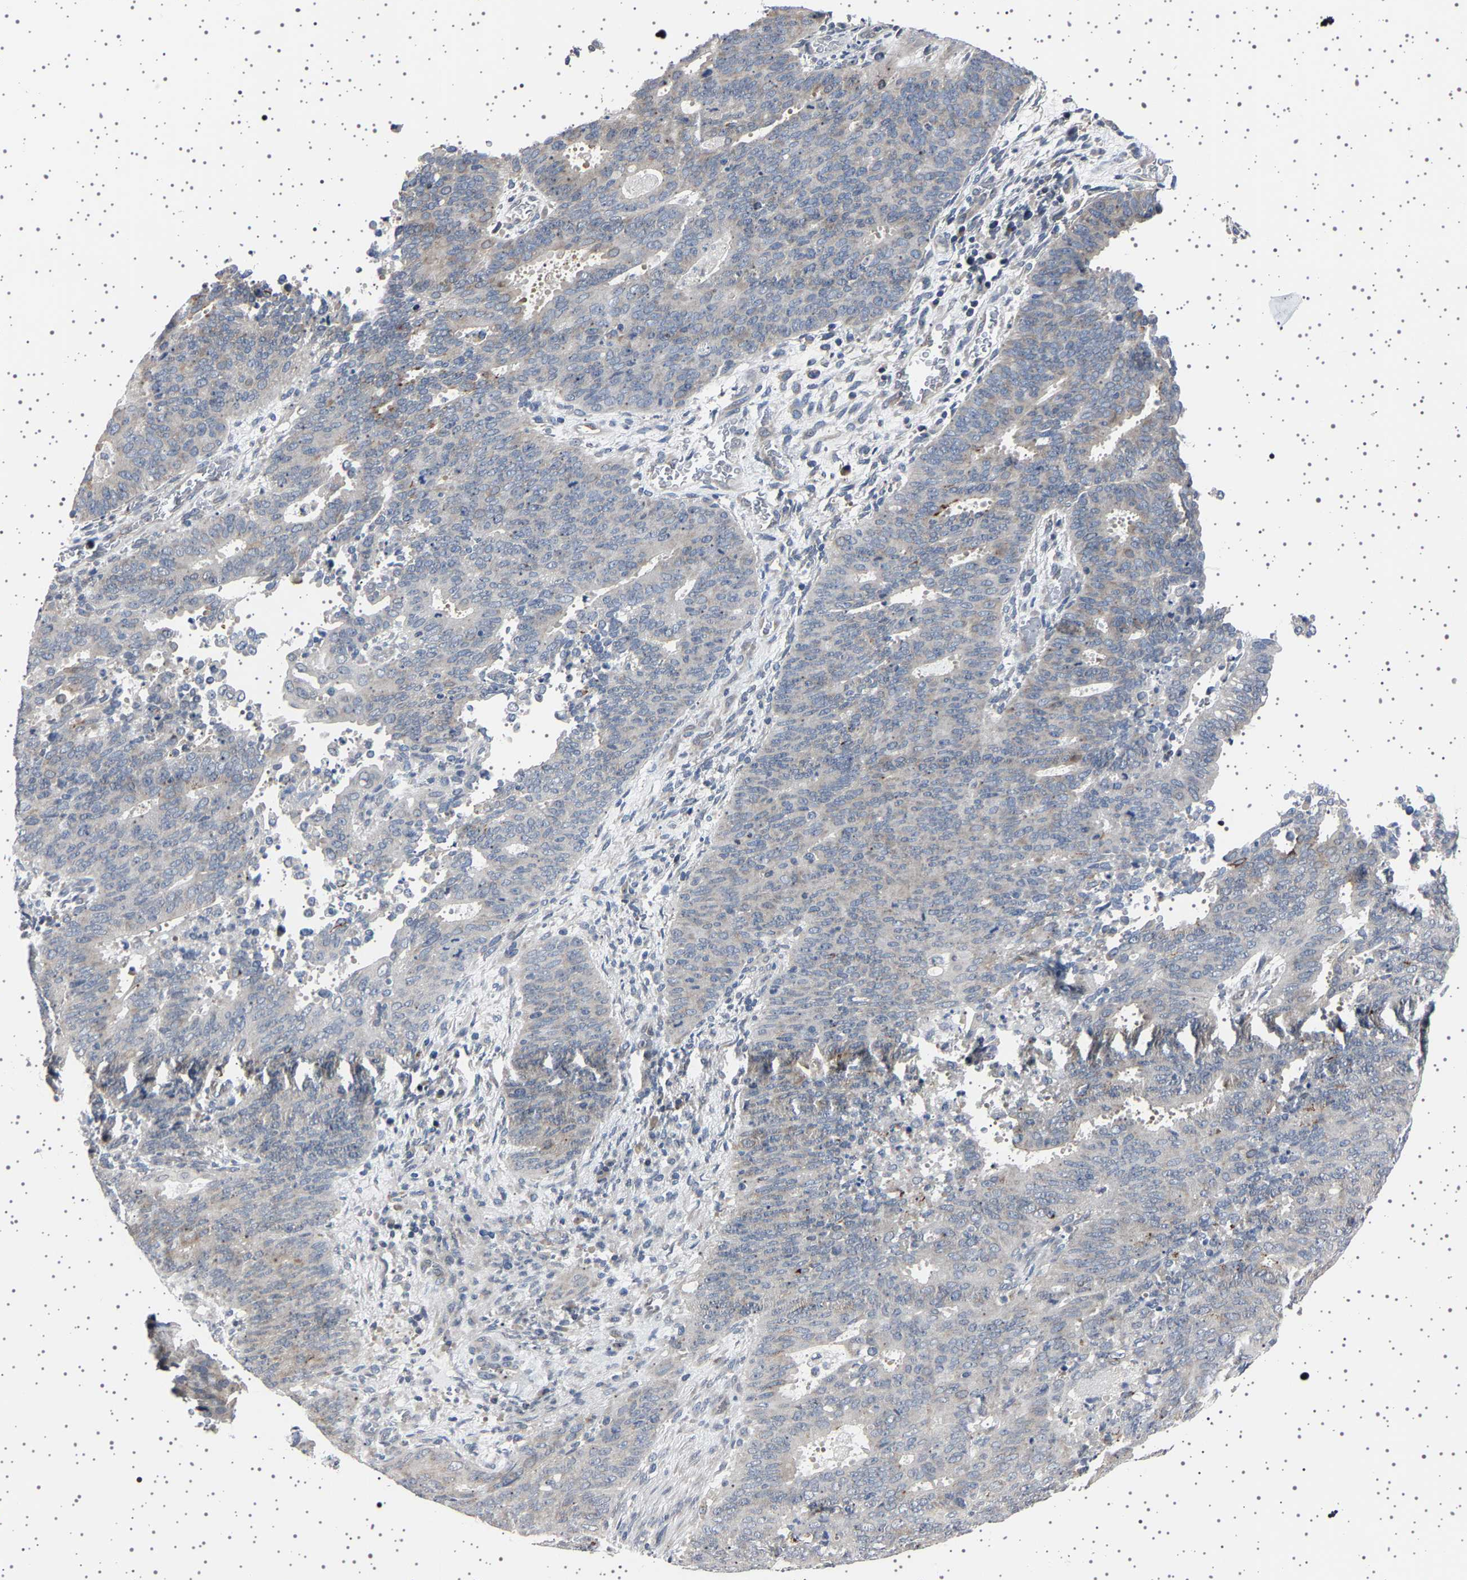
{"staining": {"intensity": "negative", "quantity": "none", "location": "none"}, "tissue": "cervical cancer", "cell_type": "Tumor cells", "image_type": "cancer", "snomed": [{"axis": "morphology", "description": "Adenocarcinoma, NOS"}, {"axis": "topography", "description": "Cervix"}], "caption": "DAB (3,3'-diaminobenzidine) immunohistochemical staining of adenocarcinoma (cervical) exhibits no significant positivity in tumor cells.", "gene": "IL10RB", "patient": {"sex": "female", "age": 44}}